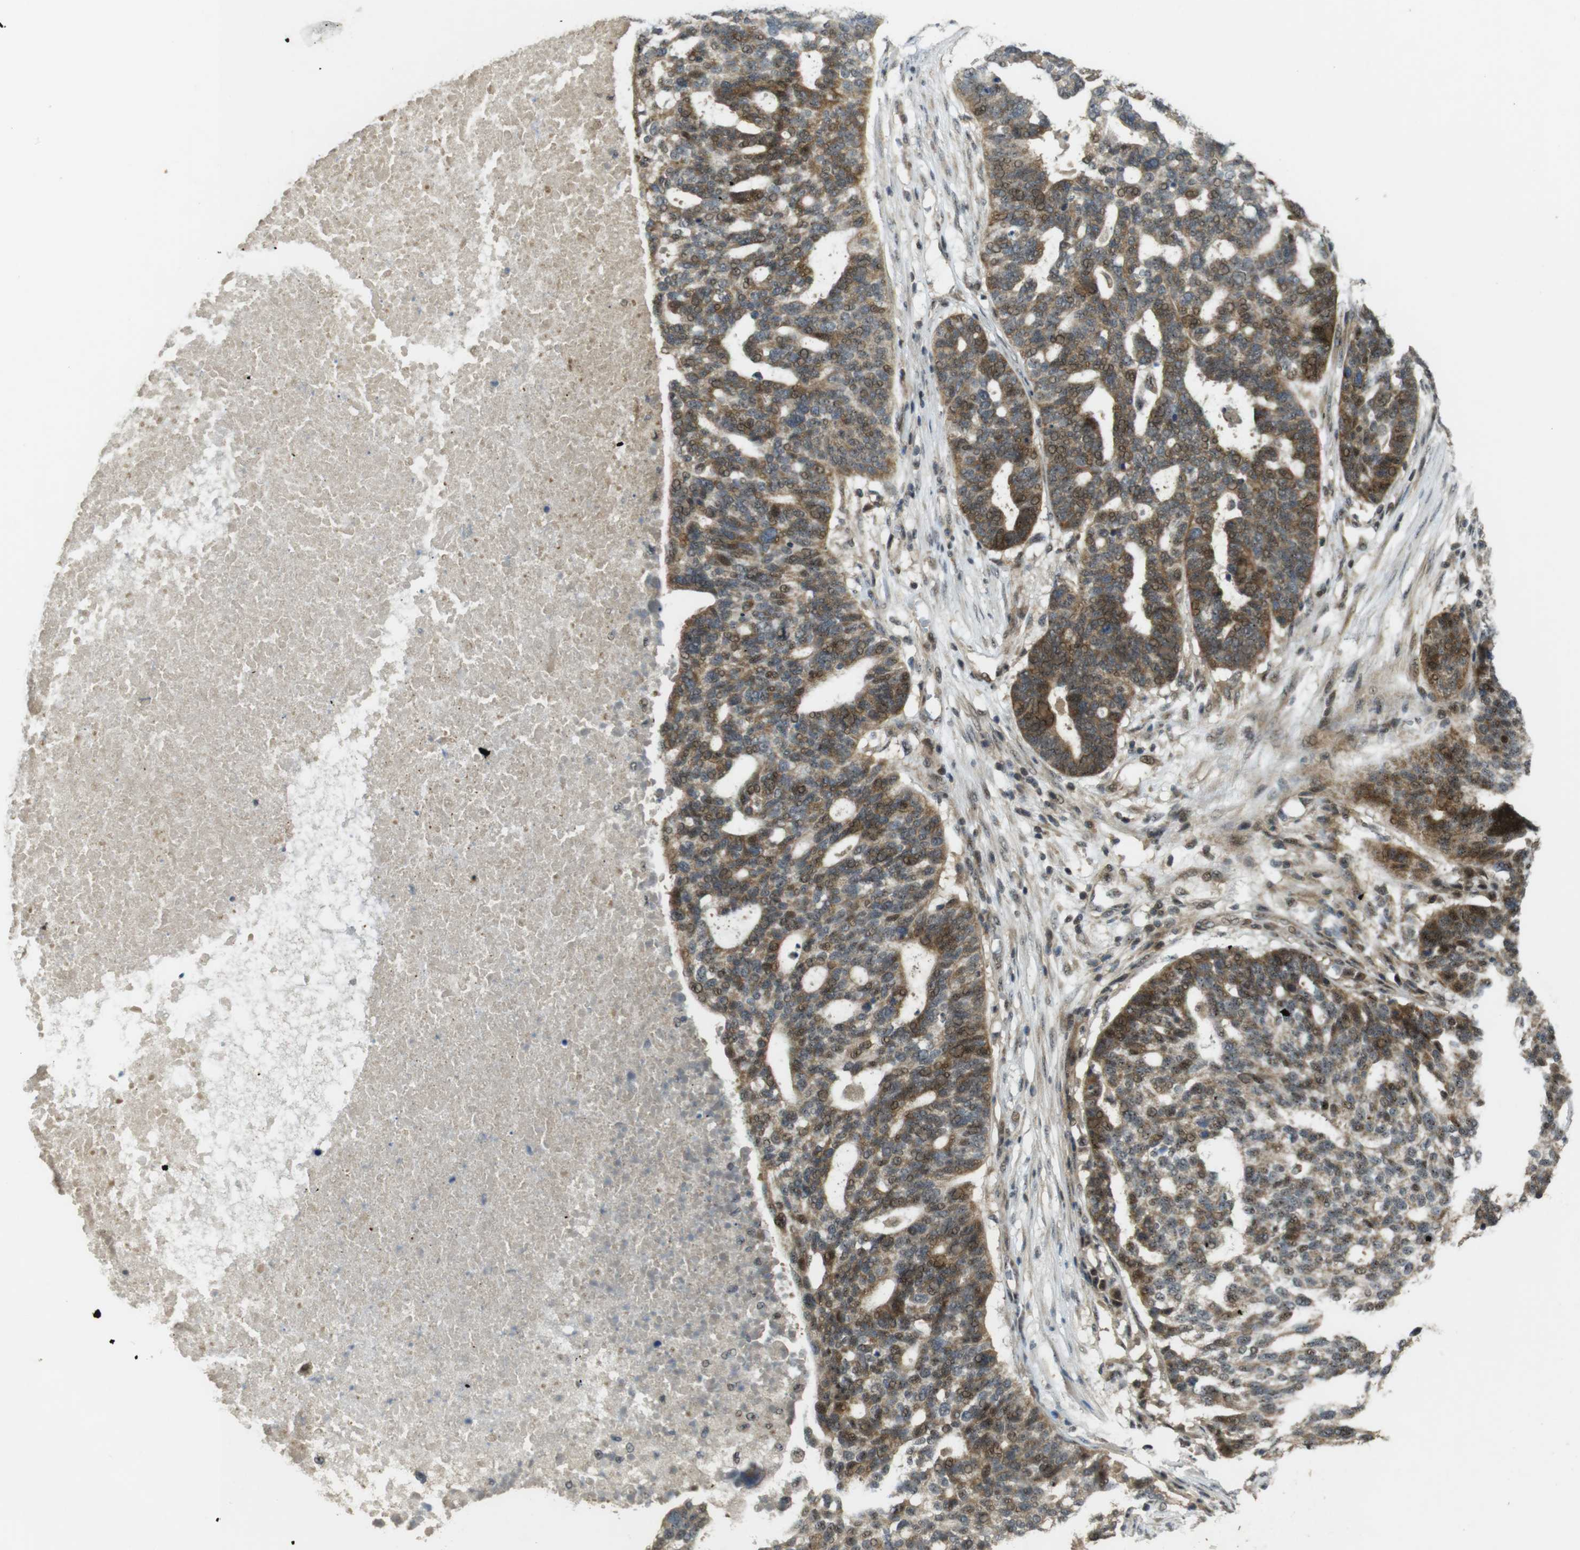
{"staining": {"intensity": "moderate", "quantity": ">75%", "location": "cytoplasmic/membranous,nuclear"}, "tissue": "ovarian cancer", "cell_type": "Tumor cells", "image_type": "cancer", "snomed": [{"axis": "morphology", "description": "Cystadenocarcinoma, serous, NOS"}, {"axis": "topography", "description": "Ovary"}], "caption": "Moderate cytoplasmic/membranous and nuclear expression is identified in about >75% of tumor cells in ovarian cancer (serous cystadenocarcinoma).", "gene": "TMX3", "patient": {"sex": "female", "age": 59}}